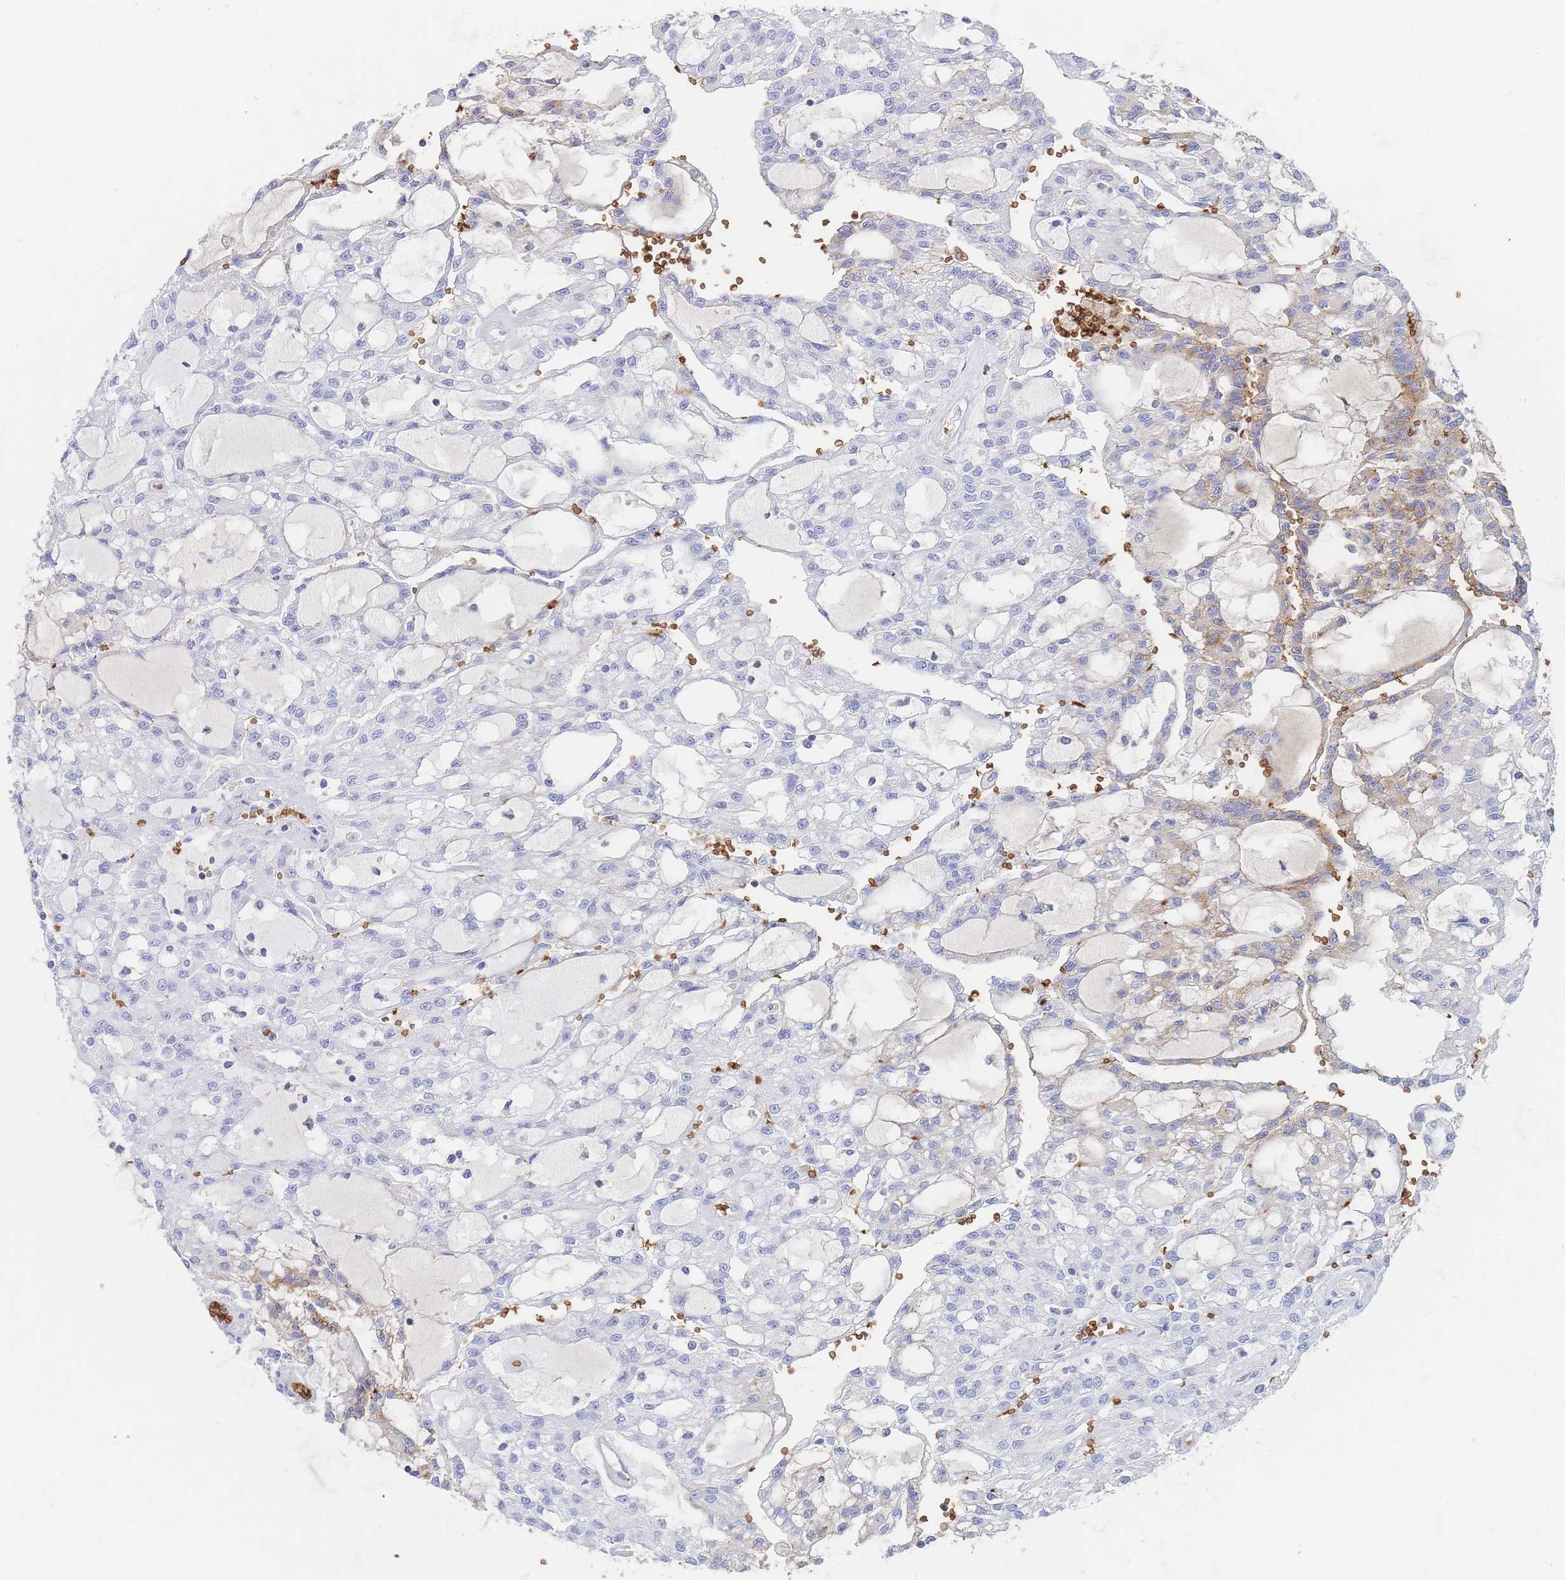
{"staining": {"intensity": "negative", "quantity": "none", "location": "none"}, "tissue": "renal cancer", "cell_type": "Tumor cells", "image_type": "cancer", "snomed": [{"axis": "morphology", "description": "Adenocarcinoma, NOS"}, {"axis": "topography", "description": "Kidney"}], "caption": "There is no significant positivity in tumor cells of renal cancer (adenocarcinoma). (Immunohistochemistry (ihc), brightfield microscopy, high magnification).", "gene": "SLC2A1", "patient": {"sex": "male", "age": 63}}